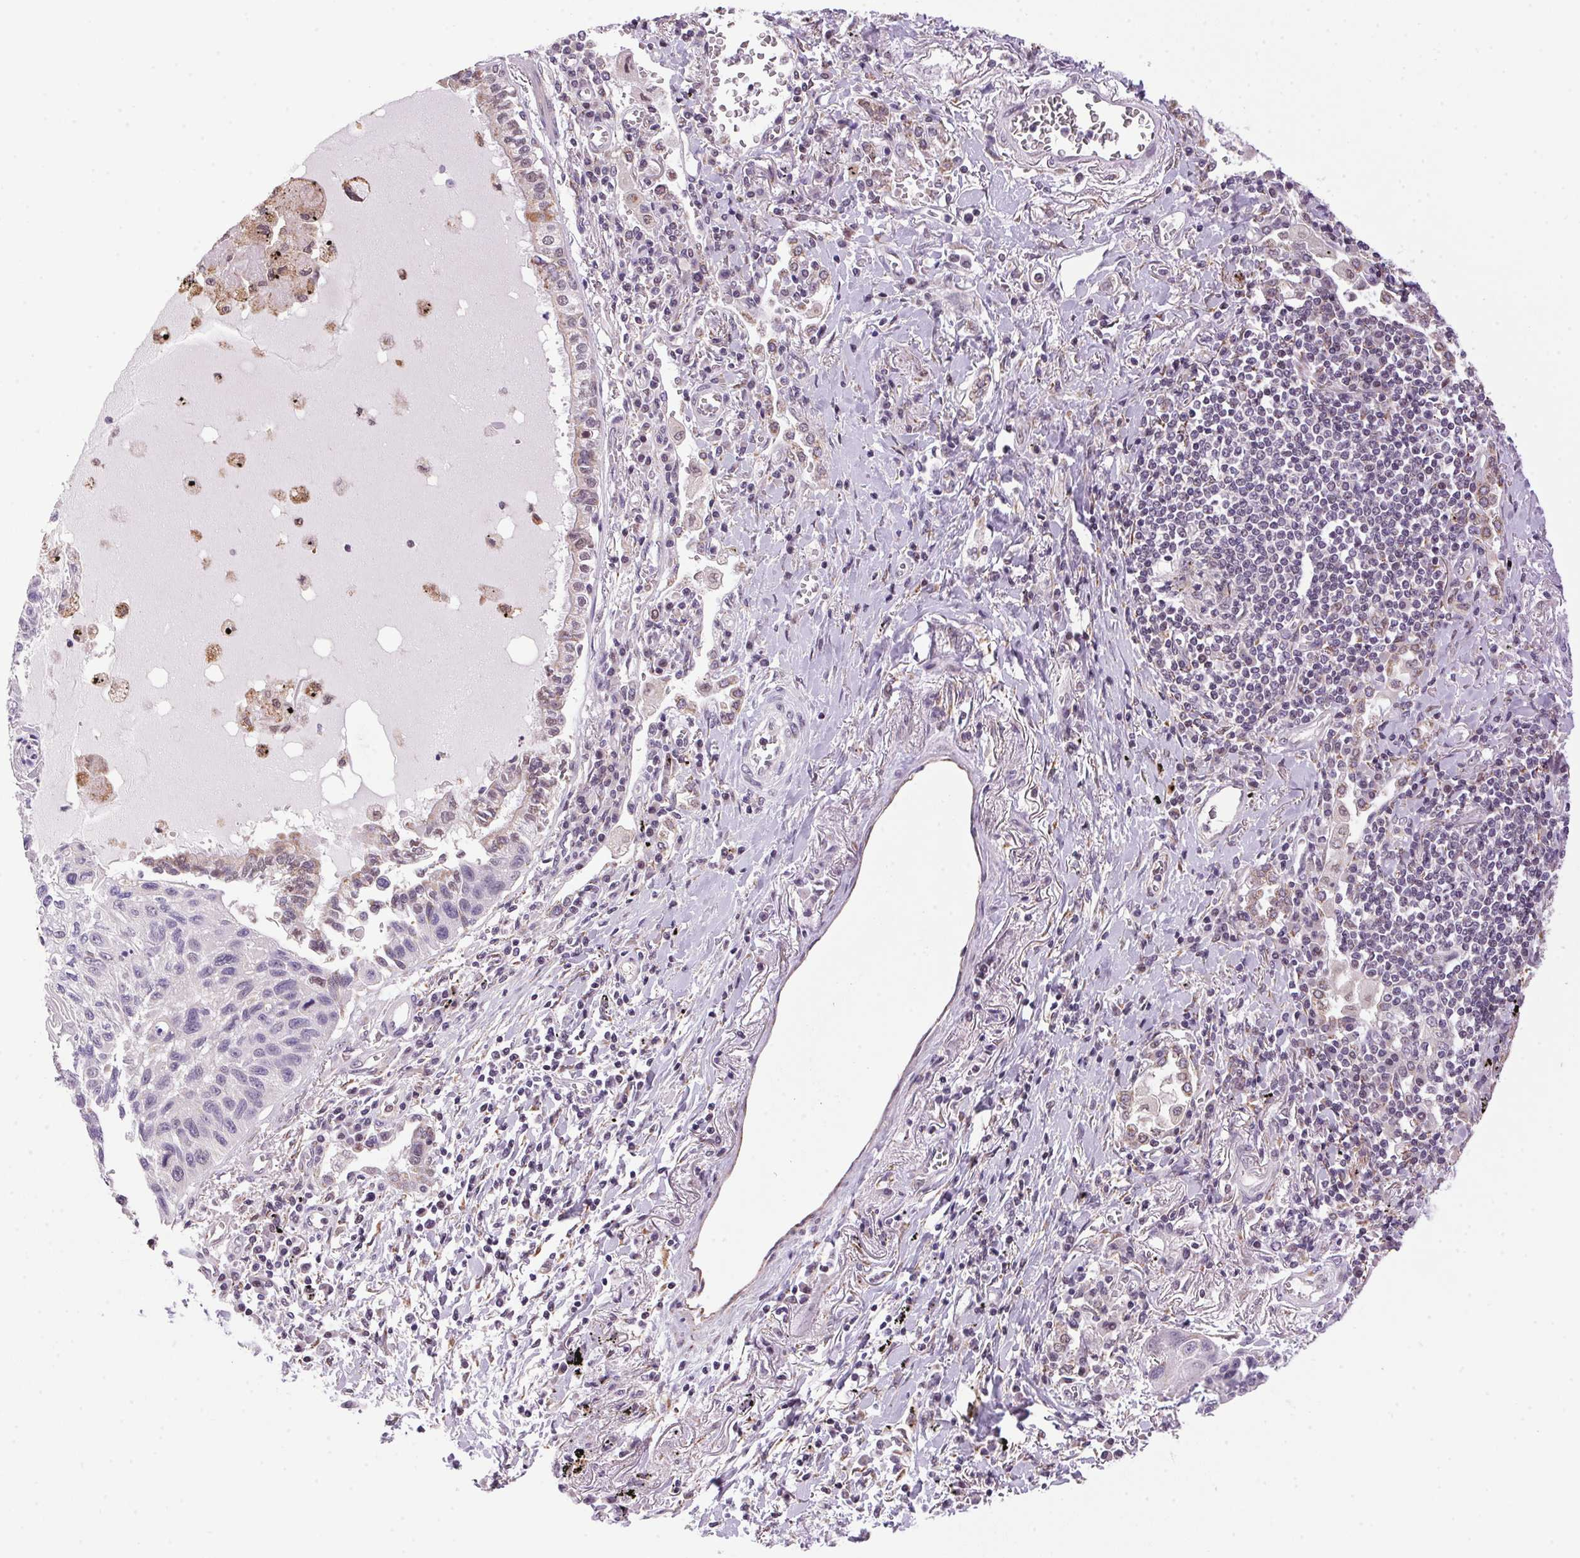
{"staining": {"intensity": "weak", "quantity": "<25%", "location": "cytoplasmic/membranous"}, "tissue": "lung cancer", "cell_type": "Tumor cells", "image_type": "cancer", "snomed": [{"axis": "morphology", "description": "Squamous cell carcinoma, NOS"}, {"axis": "topography", "description": "Lung"}], "caption": "This is an immunohistochemistry (IHC) histopathology image of lung cancer. There is no expression in tumor cells.", "gene": "AKR1E2", "patient": {"sex": "male", "age": 78}}